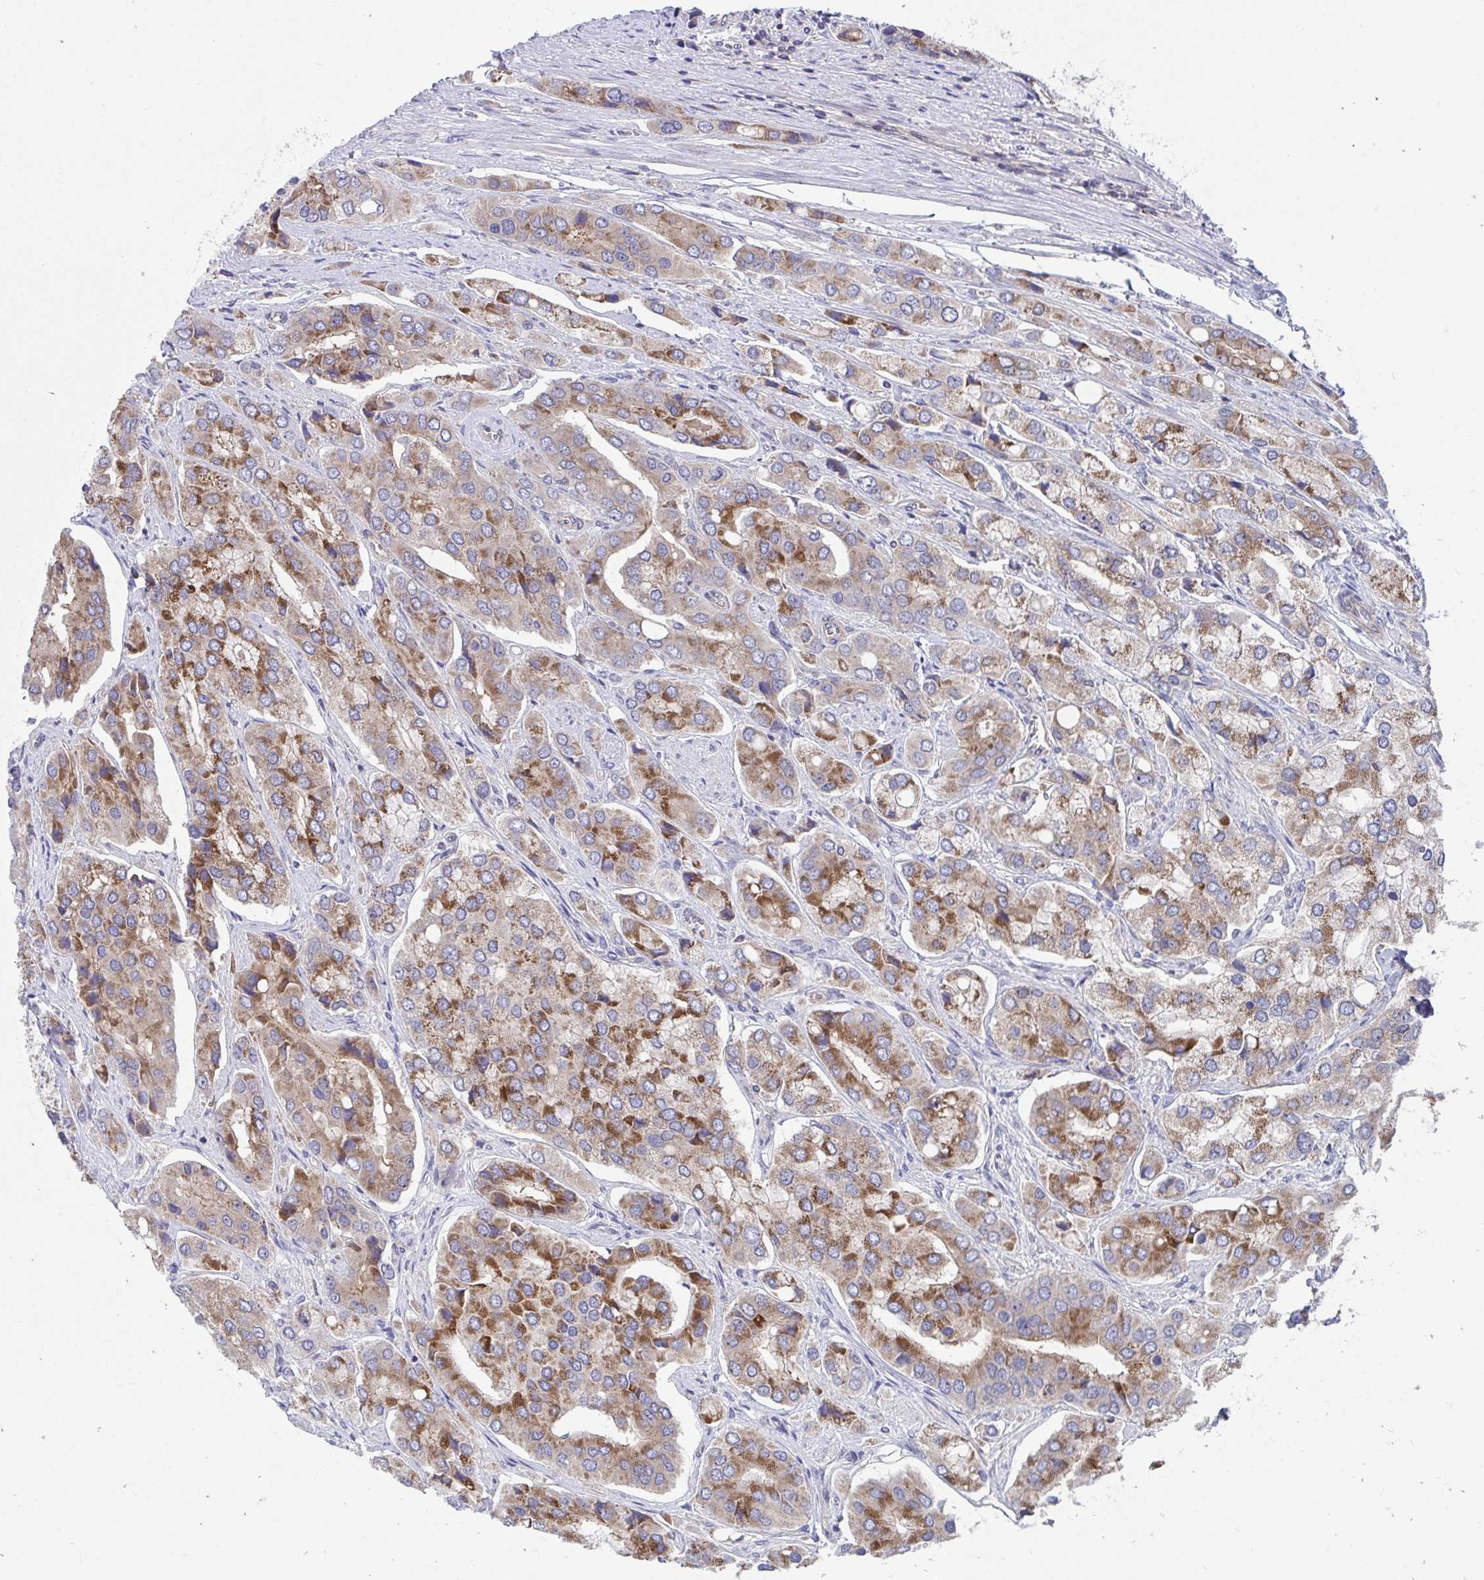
{"staining": {"intensity": "strong", "quantity": "25%-75%", "location": "cytoplasmic/membranous"}, "tissue": "prostate cancer", "cell_type": "Tumor cells", "image_type": "cancer", "snomed": [{"axis": "morphology", "description": "Adenocarcinoma, Low grade"}, {"axis": "topography", "description": "Prostate"}], "caption": "The image demonstrates staining of prostate low-grade adenocarcinoma, revealing strong cytoplasmic/membranous protein staining (brown color) within tumor cells.", "gene": "FHIP1B", "patient": {"sex": "male", "age": 69}}